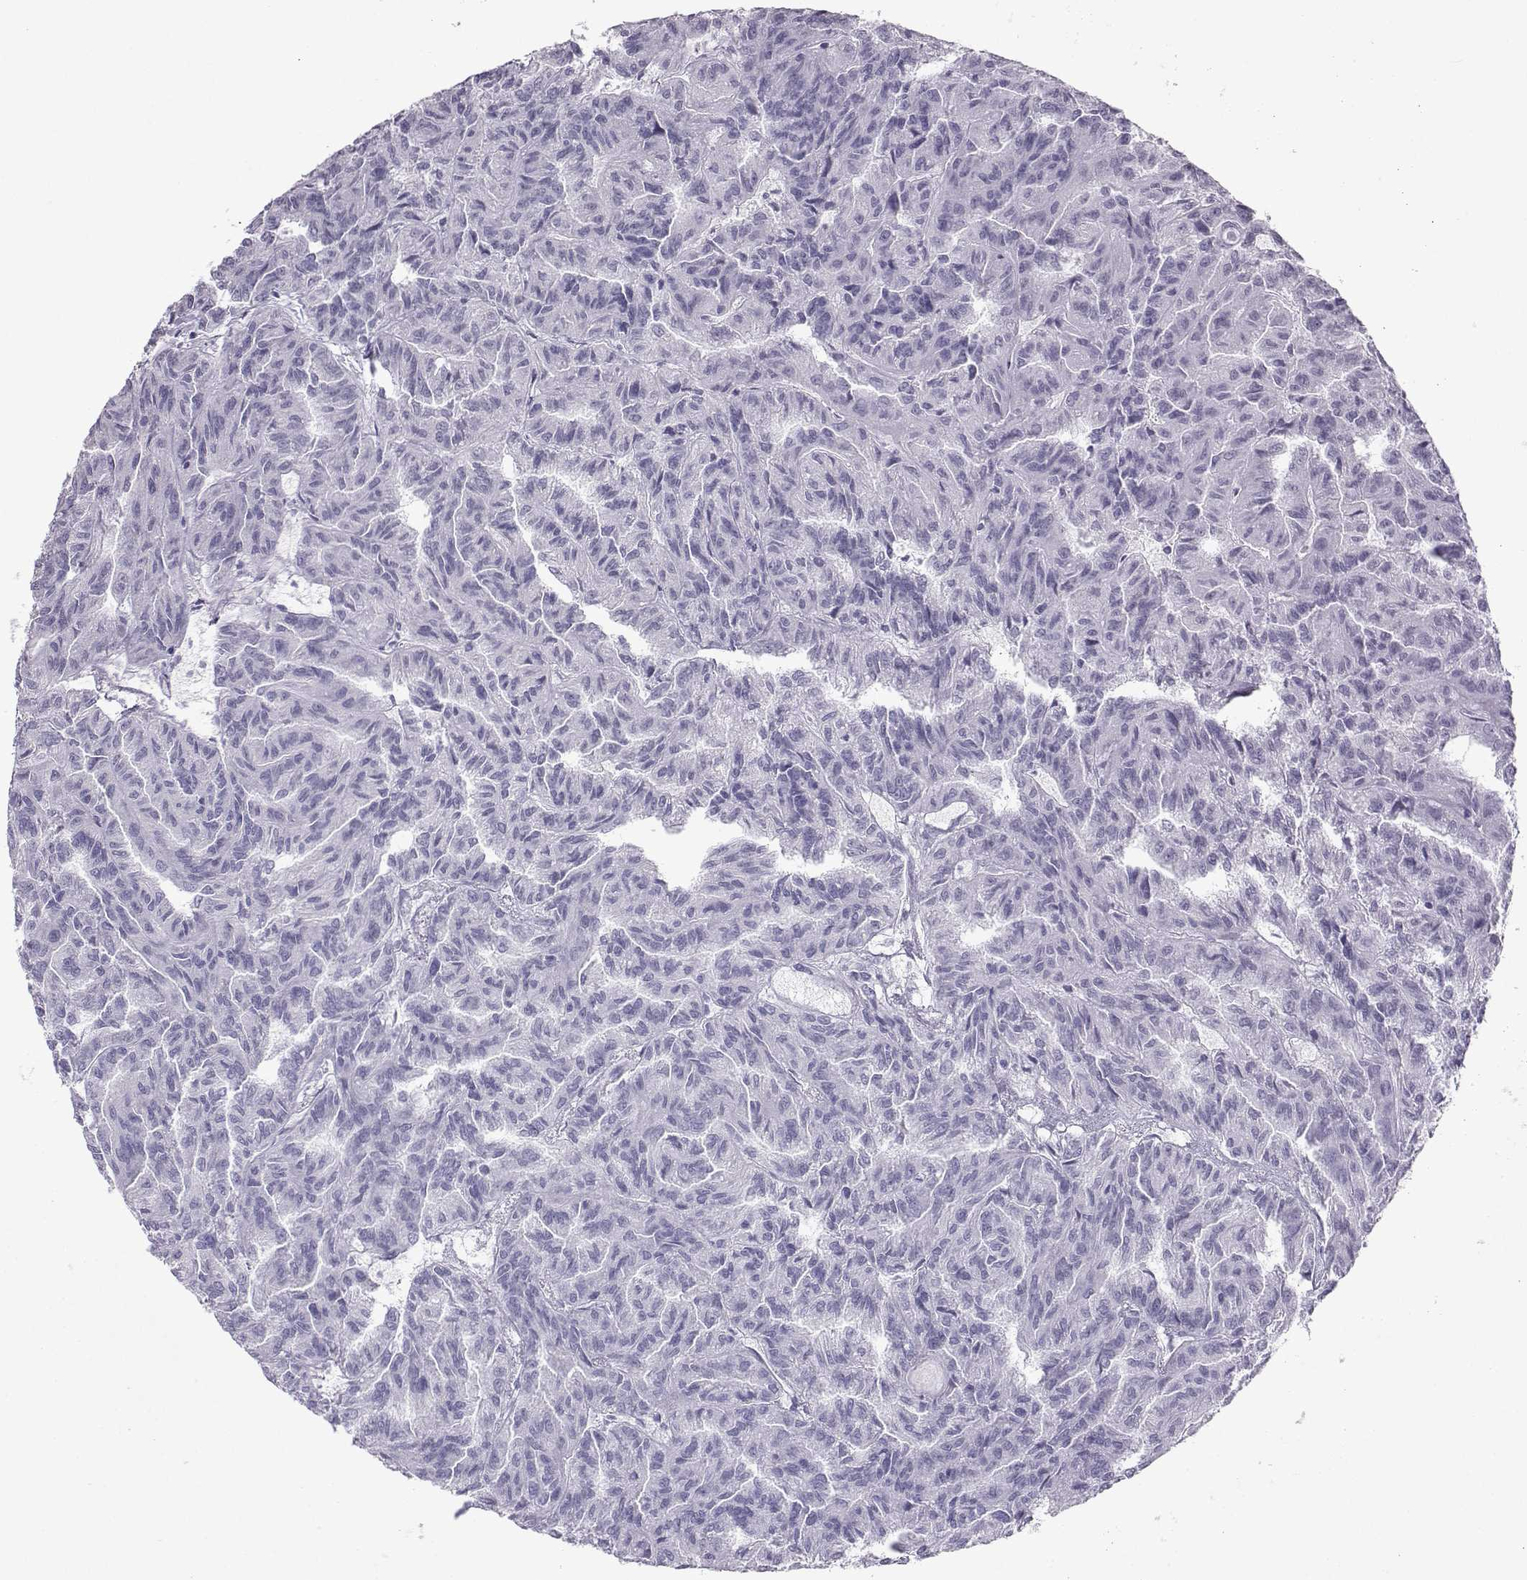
{"staining": {"intensity": "negative", "quantity": "none", "location": "none"}, "tissue": "renal cancer", "cell_type": "Tumor cells", "image_type": "cancer", "snomed": [{"axis": "morphology", "description": "Adenocarcinoma, NOS"}, {"axis": "topography", "description": "Kidney"}], "caption": "Adenocarcinoma (renal) stained for a protein using immunohistochemistry (IHC) reveals no staining tumor cells.", "gene": "SST", "patient": {"sex": "male", "age": 79}}